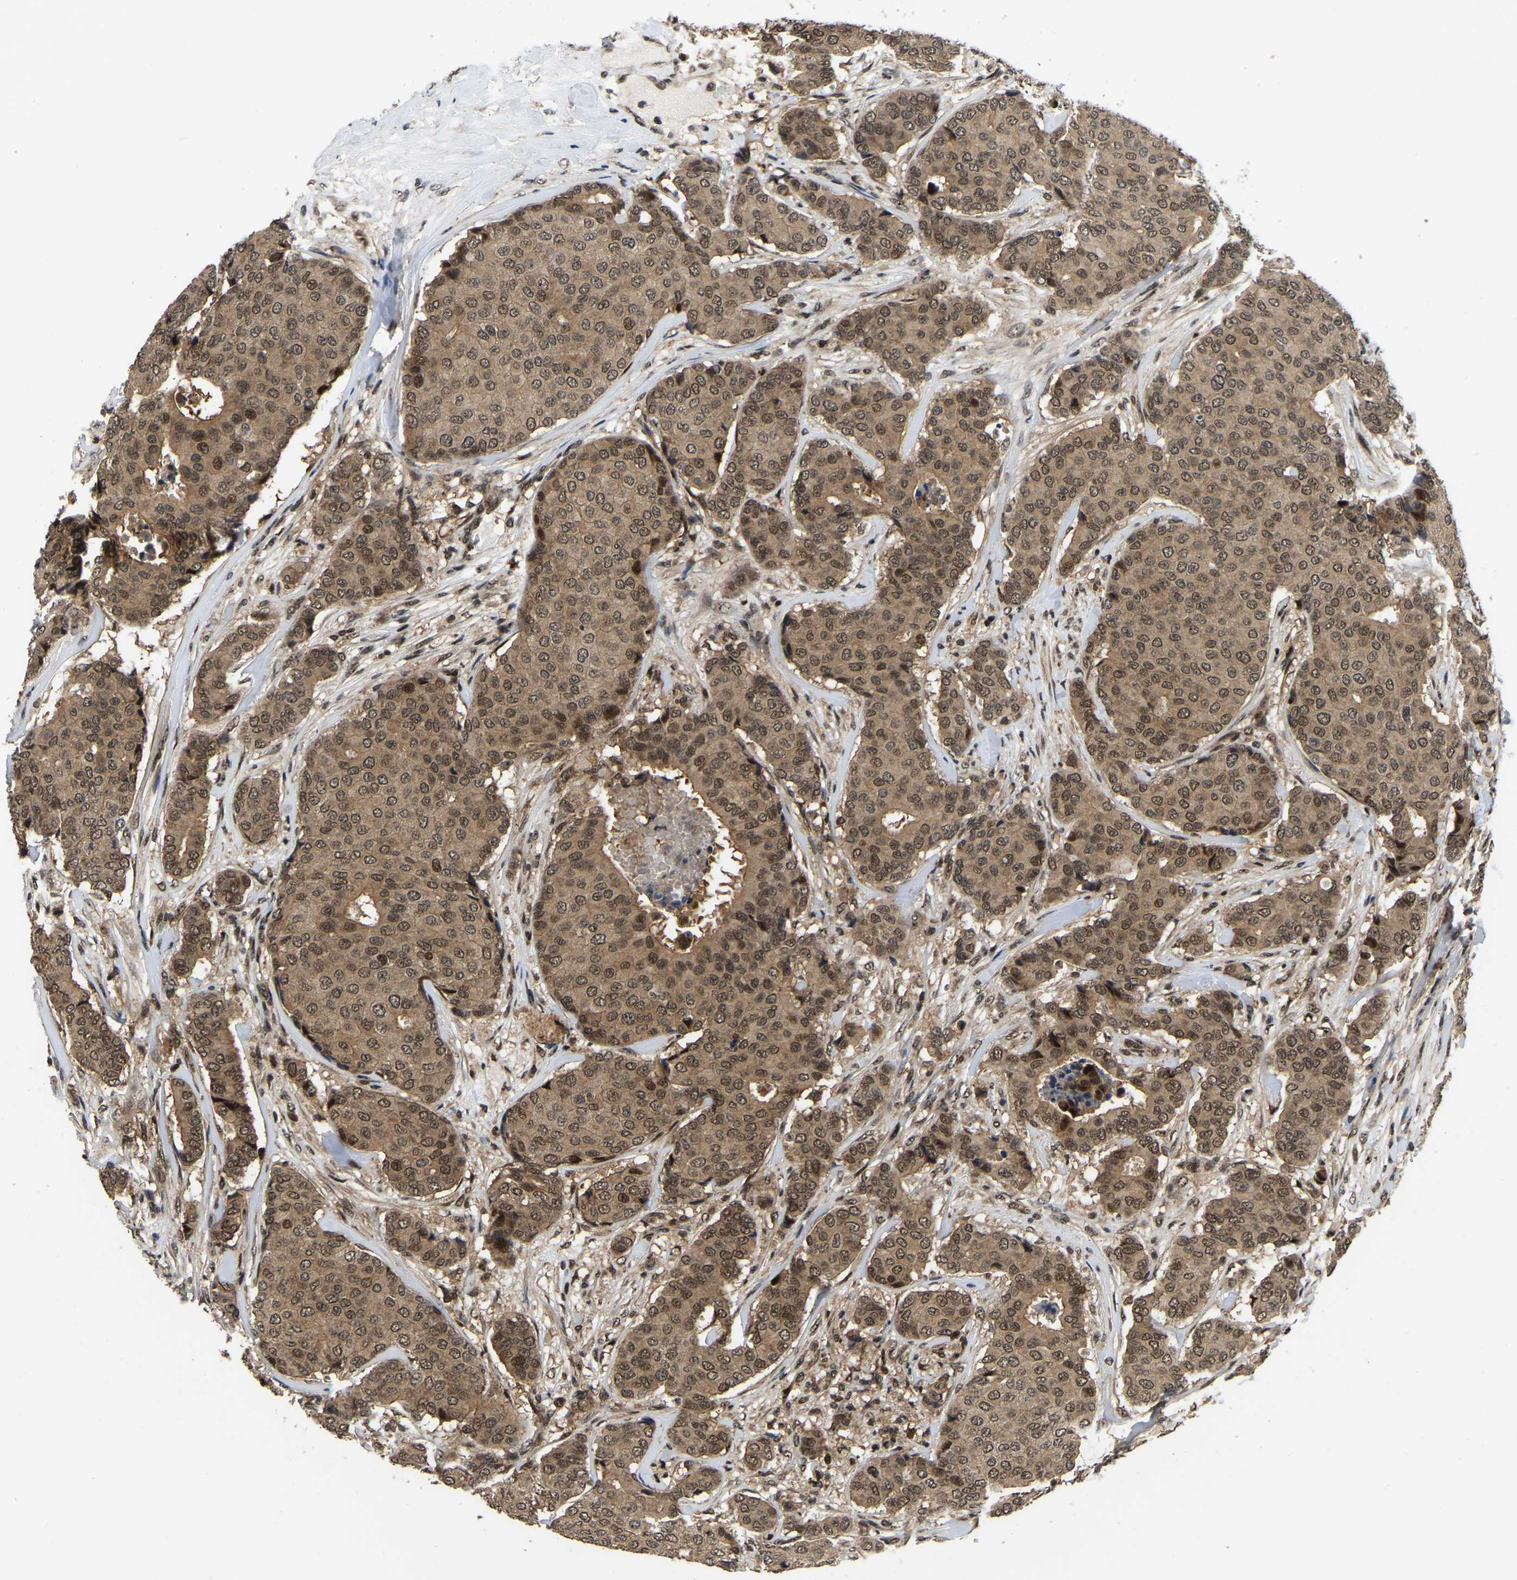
{"staining": {"intensity": "moderate", "quantity": ">75%", "location": "cytoplasmic/membranous,nuclear"}, "tissue": "breast cancer", "cell_type": "Tumor cells", "image_type": "cancer", "snomed": [{"axis": "morphology", "description": "Duct carcinoma"}, {"axis": "topography", "description": "Breast"}], "caption": "The immunohistochemical stain highlights moderate cytoplasmic/membranous and nuclear expression in tumor cells of breast cancer tissue.", "gene": "CIAO1", "patient": {"sex": "female", "age": 75}}